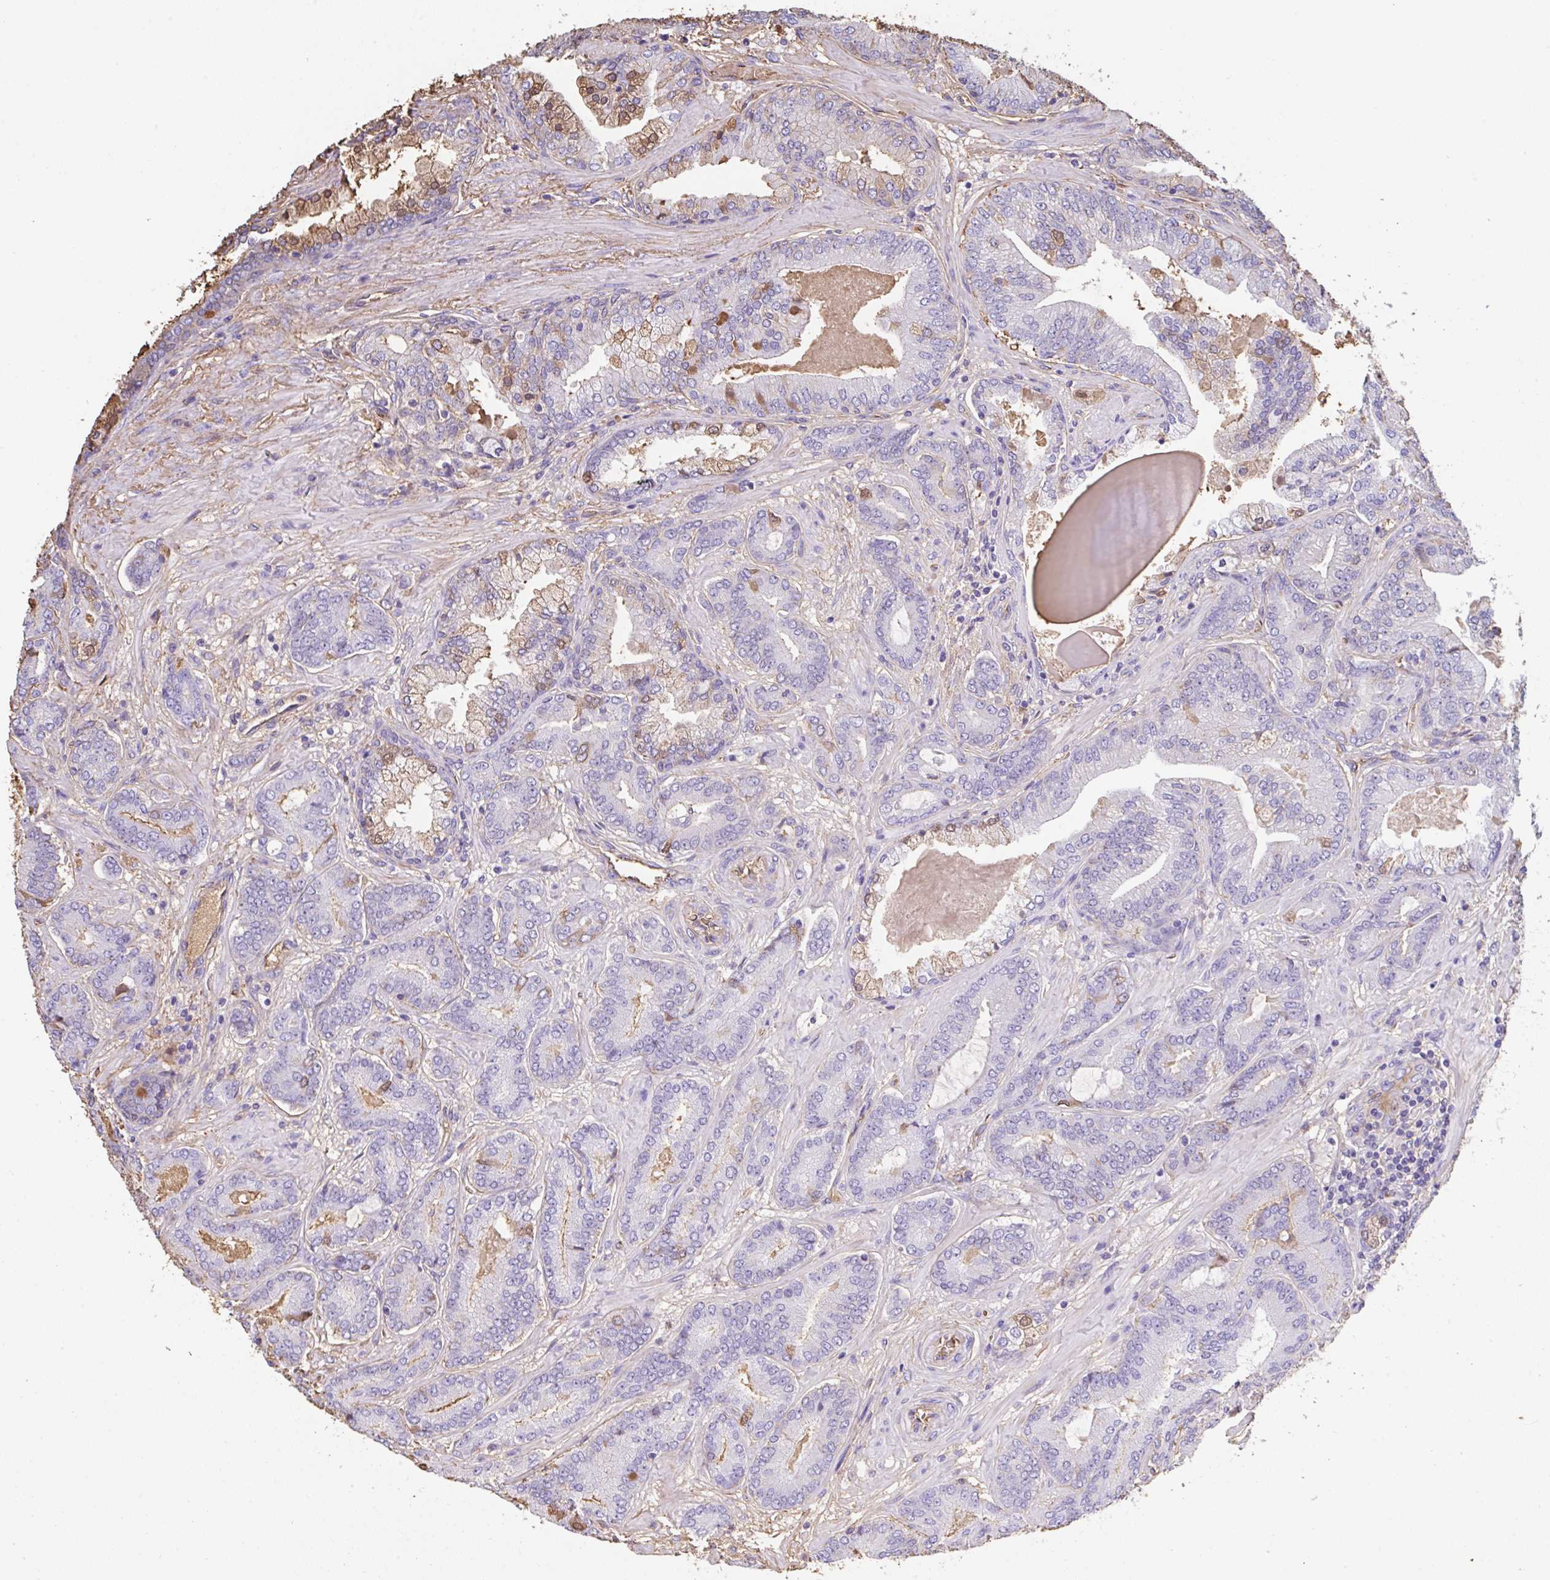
{"staining": {"intensity": "negative", "quantity": "none", "location": "none"}, "tissue": "prostate cancer", "cell_type": "Tumor cells", "image_type": "cancer", "snomed": [{"axis": "morphology", "description": "Adenocarcinoma, High grade"}, {"axis": "topography", "description": "Prostate"}], "caption": "Human adenocarcinoma (high-grade) (prostate) stained for a protein using IHC demonstrates no staining in tumor cells.", "gene": "HOXC12", "patient": {"sex": "male", "age": 62}}